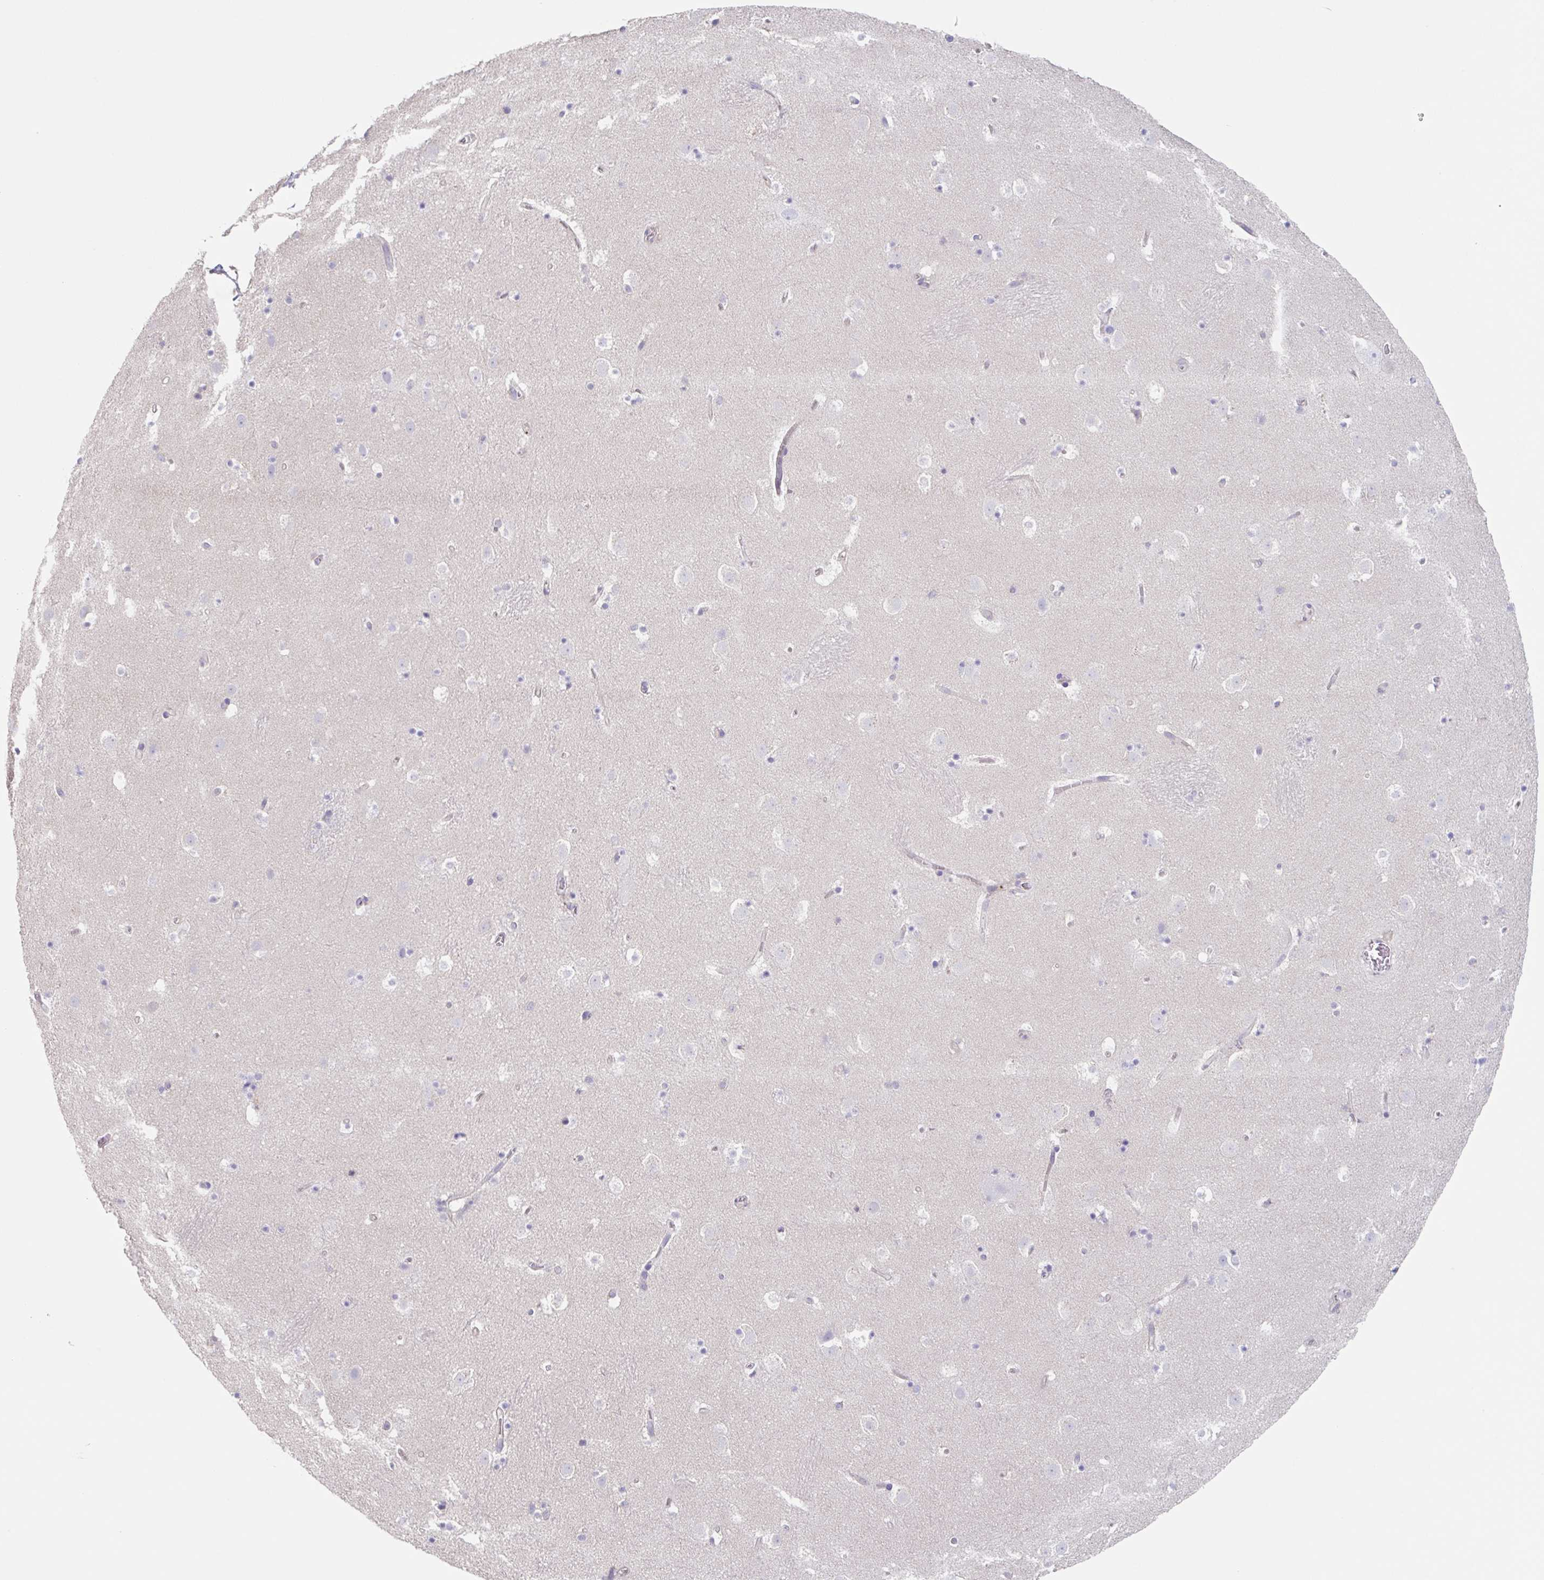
{"staining": {"intensity": "negative", "quantity": "none", "location": "none"}, "tissue": "caudate", "cell_type": "Glial cells", "image_type": "normal", "snomed": [{"axis": "morphology", "description": "Normal tissue, NOS"}, {"axis": "topography", "description": "Lateral ventricle wall"}], "caption": "Micrograph shows no protein staining in glial cells of normal caudate. (Brightfield microscopy of DAB immunohistochemistry at high magnification).", "gene": "EHD4", "patient": {"sex": "male", "age": 37}}